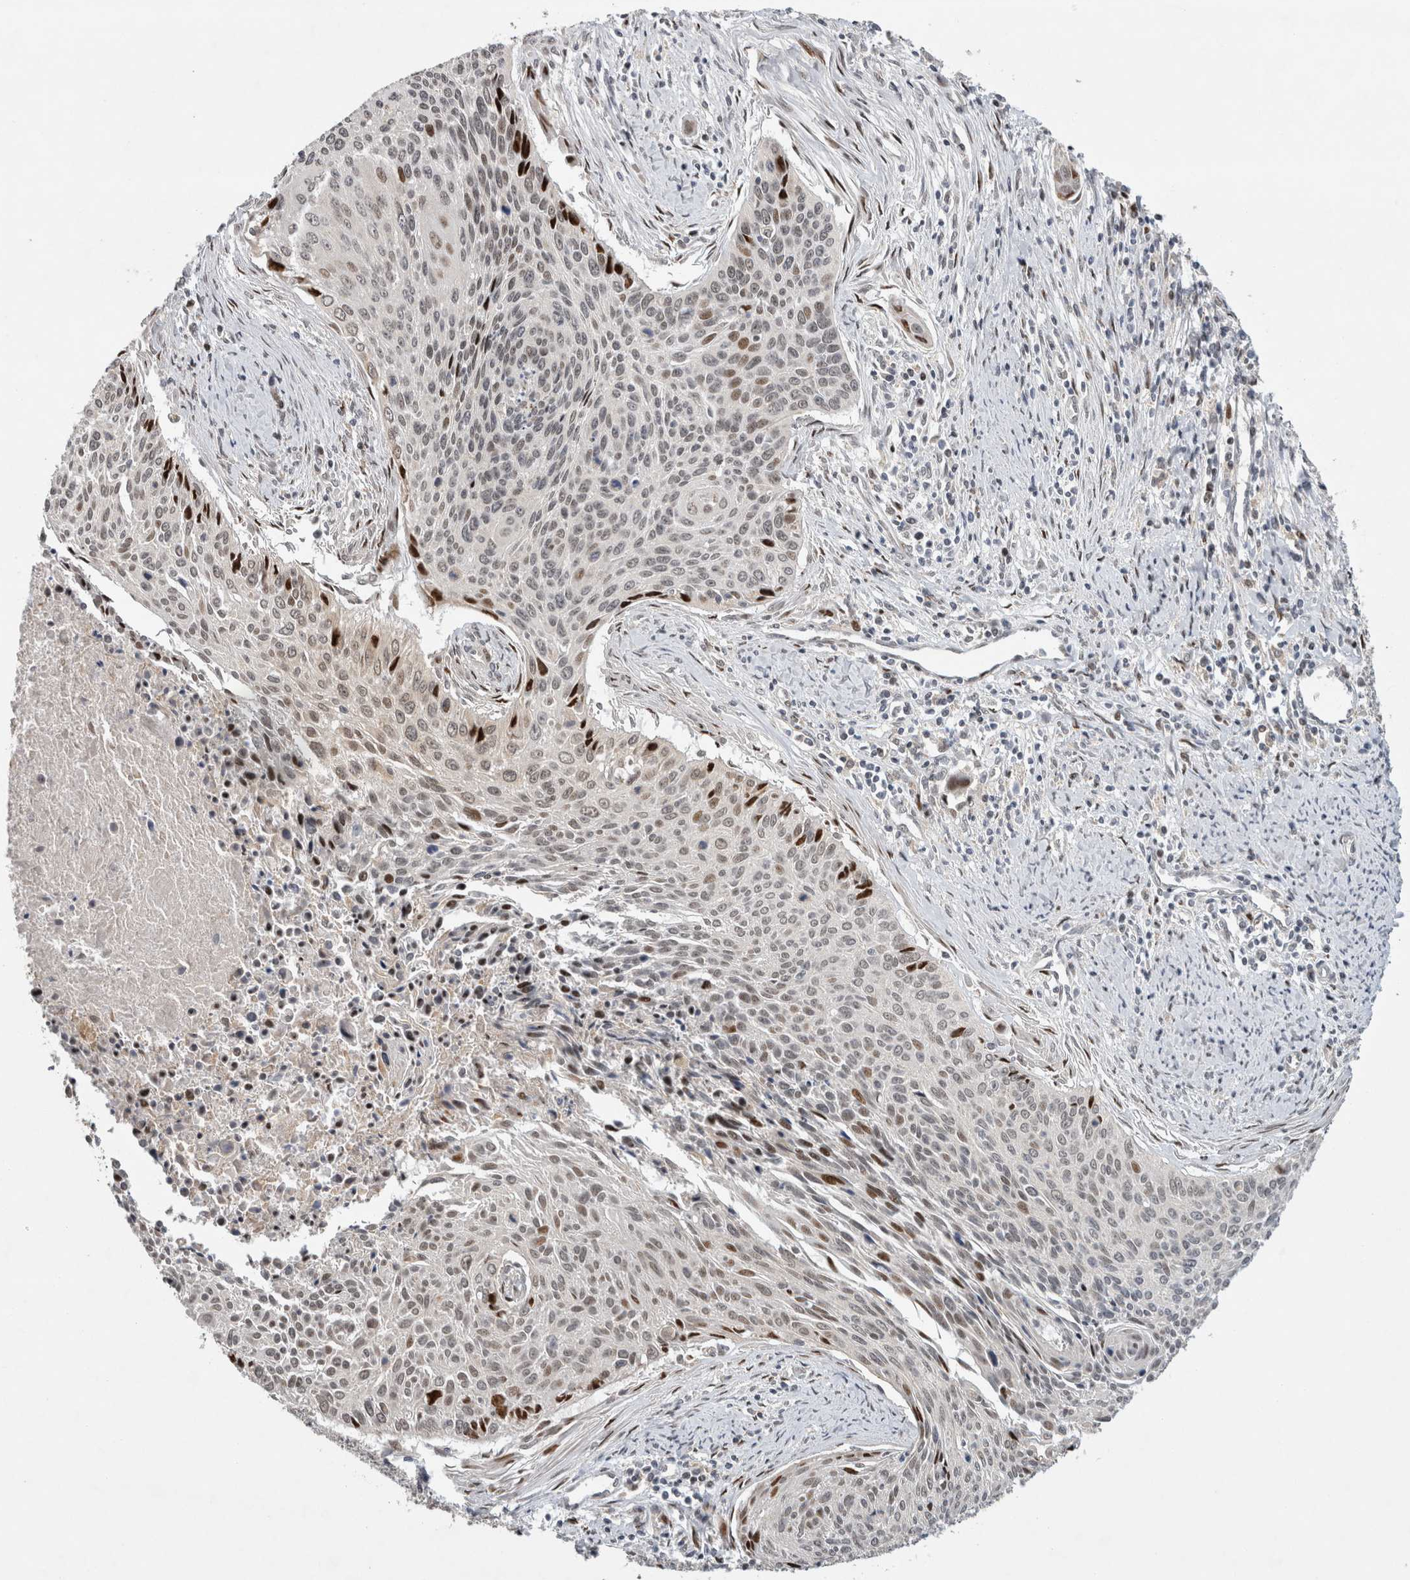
{"staining": {"intensity": "strong", "quantity": "<25%", "location": "nuclear"}, "tissue": "cervical cancer", "cell_type": "Tumor cells", "image_type": "cancer", "snomed": [{"axis": "morphology", "description": "Squamous cell carcinoma, NOS"}, {"axis": "topography", "description": "Cervix"}], "caption": "Strong nuclear protein expression is appreciated in about <25% of tumor cells in cervical cancer (squamous cell carcinoma).", "gene": "C8orf58", "patient": {"sex": "female", "age": 55}}